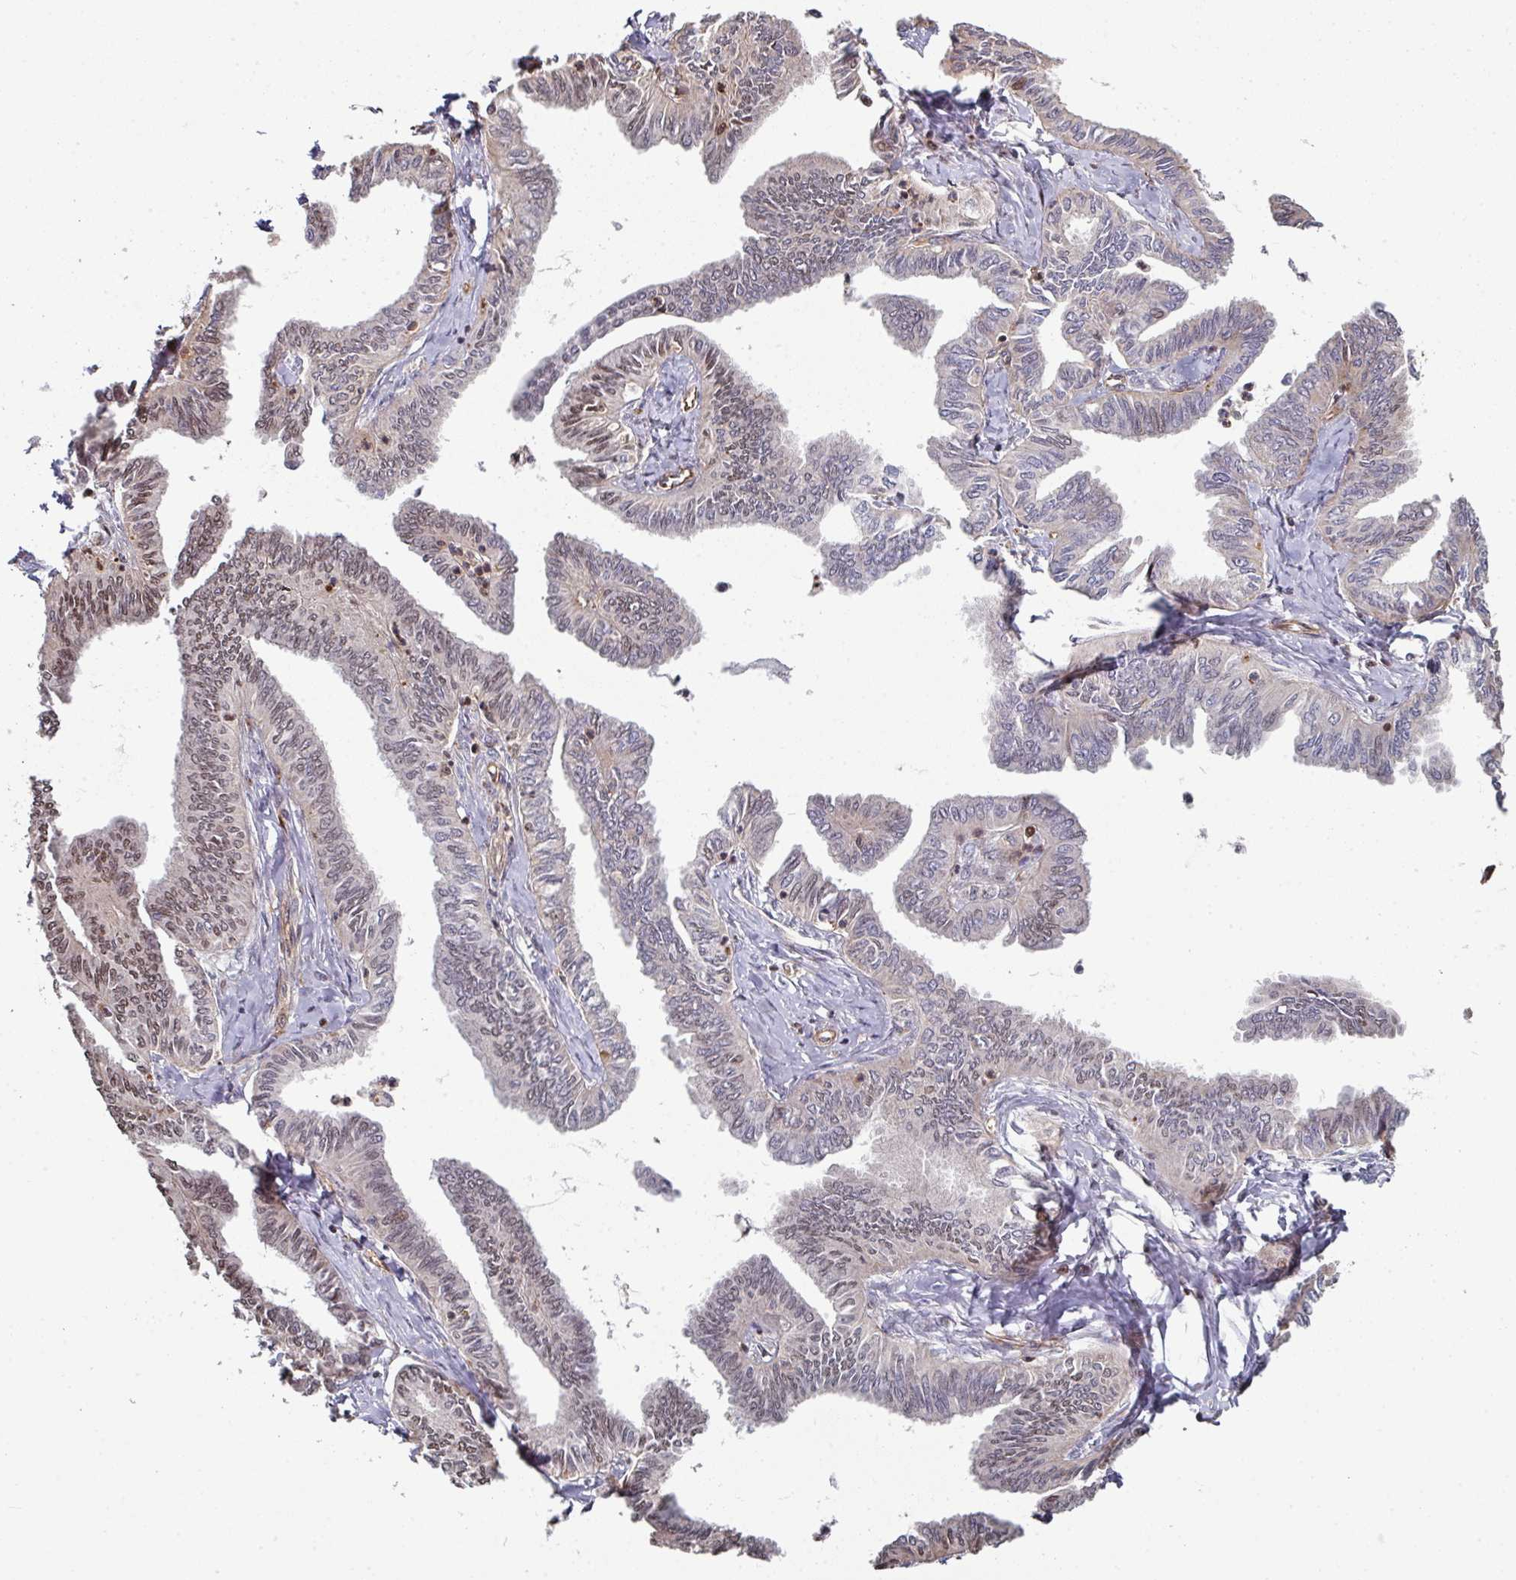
{"staining": {"intensity": "moderate", "quantity": "<25%", "location": "nuclear"}, "tissue": "ovarian cancer", "cell_type": "Tumor cells", "image_type": "cancer", "snomed": [{"axis": "morphology", "description": "Carcinoma, endometroid"}, {"axis": "topography", "description": "Ovary"}], "caption": "There is low levels of moderate nuclear positivity in tumor cells of ovarian endometroid carcinoma, as demonstrated by immunohistochemical staining (brown color).", "gene": "ANO9", "patient": {"sex": "female", "age": 70}}